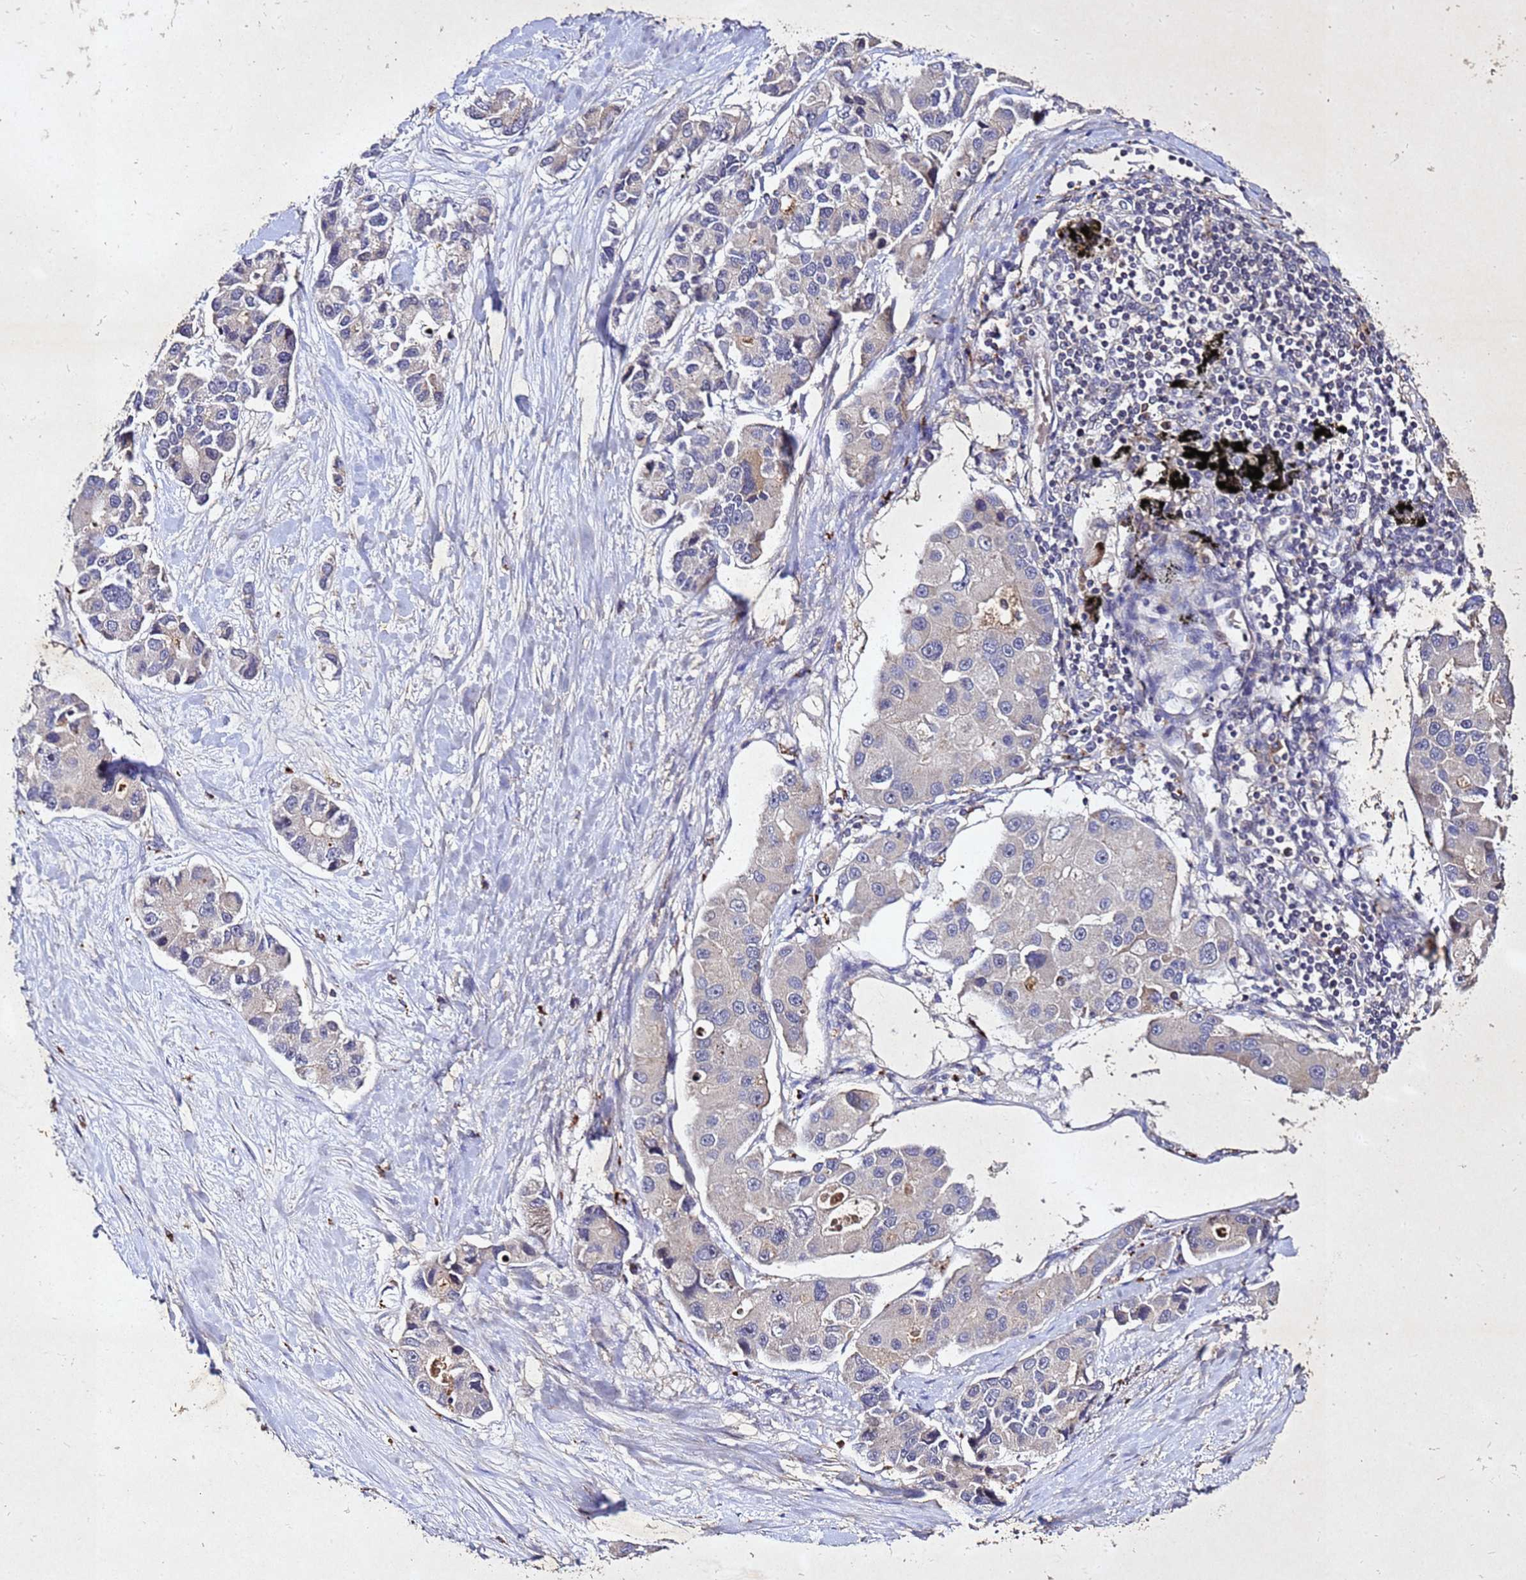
{"staining": {"intensity": "negative", "quantity": "none", "location": "none"}, "tissue": "lung cancer", "cell_type": "Tumor cells", "image_type": "cancer", "snomed": [{"axis": "morphology", "description": "Adenocarcinoma, NOS"}, {"axis": "topography", "description": "Lung"}], "caption": "Tumor cells are negative for protein expression in human lung cancer.", "gene": "SV2B", "patient": {"sex": "female", "age": 54}}